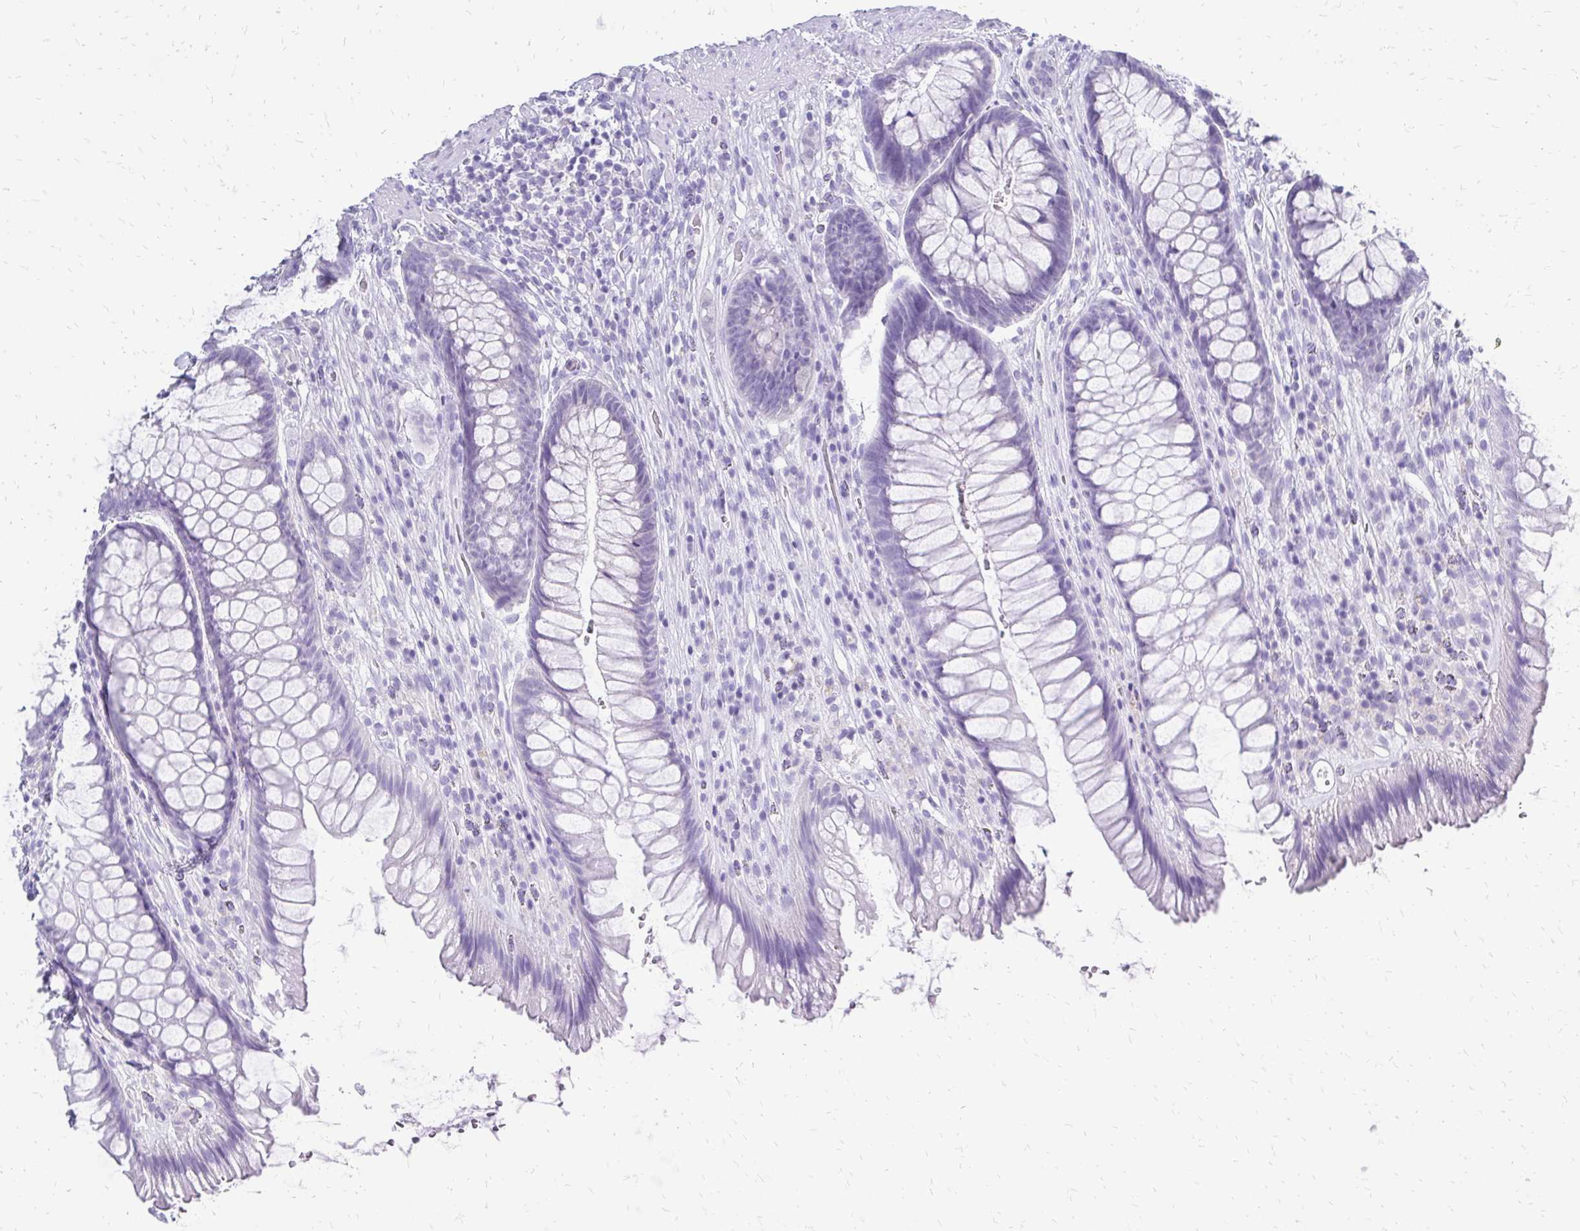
{"staining": {"intensity": "negative", "quantity": "none", "location": "none"}, "tissue": "rectum", "cell_type": "Glandular cells", "image_type": "normal", "snomed": [{"axis": "morphology", "description": "Normal tissue, NOS"}, {"axis": "topography", "description": "Rectum"}], "caption": "The micrograph displays no staining of glandular cells in normal rectum.", "gene": "SLC32A1", "patient": {"sex": "male", "age": 53}}